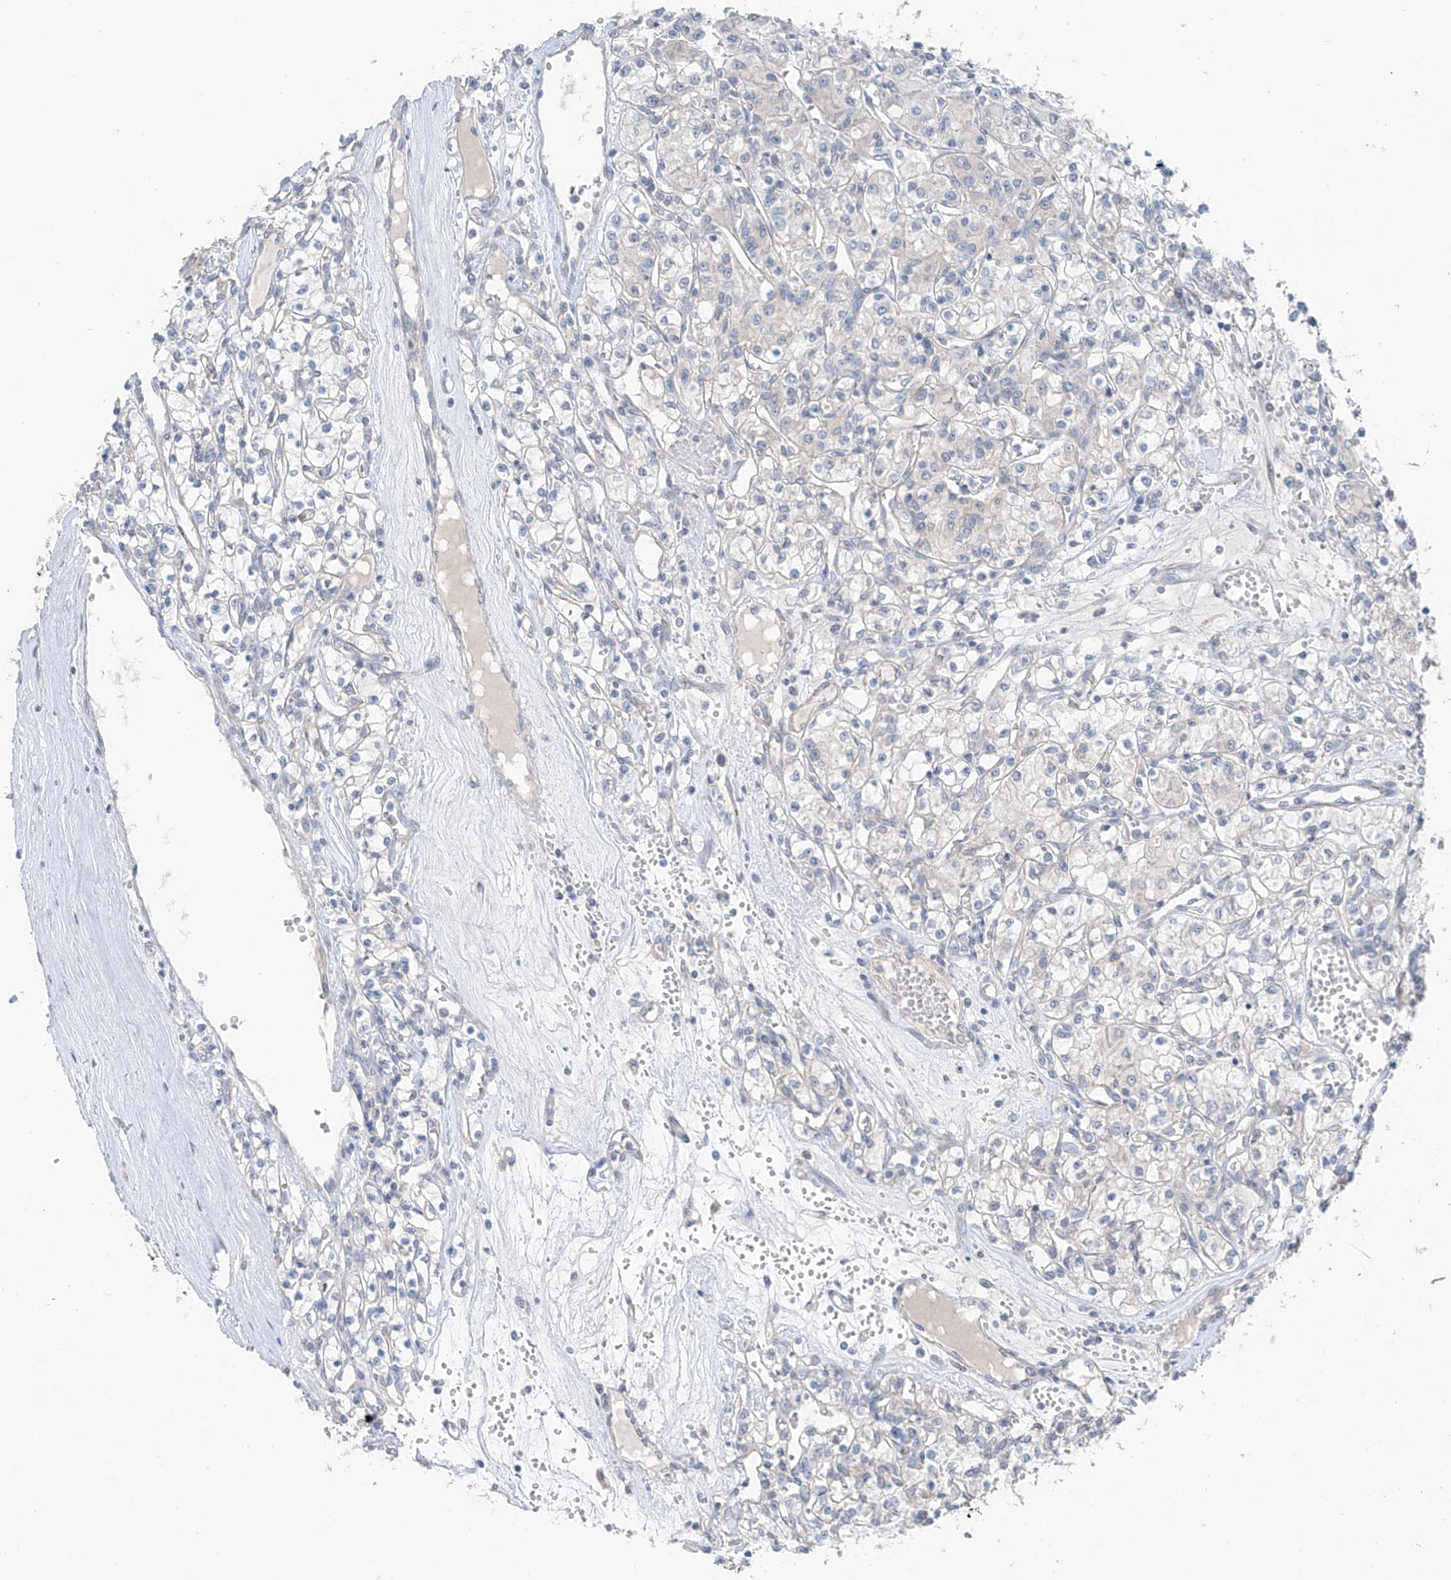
{"staining": {"intensity": "negative", "quantity": "none", "location": "none"}, "tissue": "renal cancer", "cell_type": "Tumor cells", "image_type": "cancer", "snomed": [{"axis": "morphology", "description": "Adenocarcinoma, NOS"}, {"axis": "topography", "description": "Kidney"}], "caption": "A photomicrograph of human adenocarcinoma (renal) is negative for staining in tumor cells.", "gene": "NALCN", "patient": {"sex": "female", "age": 59}}